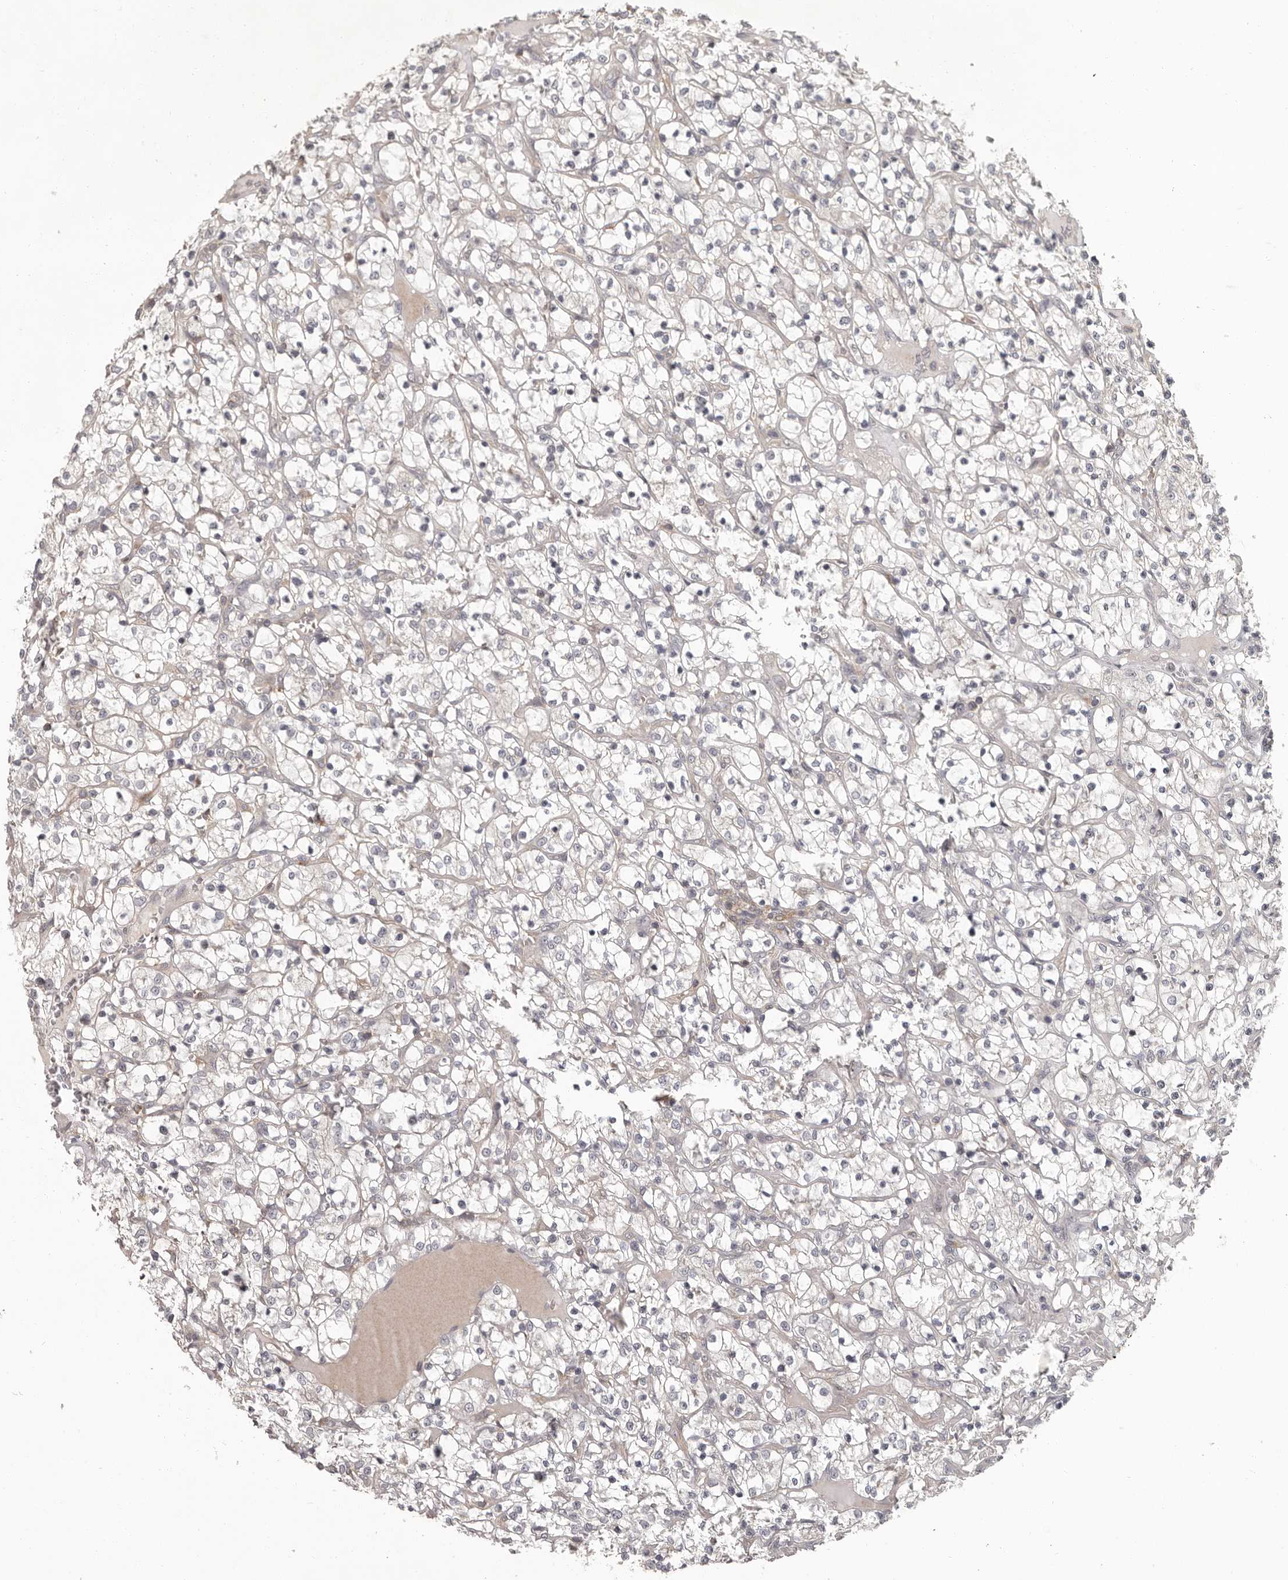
{"staining": {"intensity": "negative", "quantity": "none", "location": "none"}, "tissue": "renal cancer", "cell_type": "Tumor cells", "image_type": "cancer", "snomed": [{"axis": "morphology", "description": "Adenocarcinoma, NOS"}, {"axis": "topography", "description": "Kidney"}], "caption": "Adenocarcinoma (renal) stained for a protein using IHC exhibits no expression tumor cells.", "gene": "ANKRD44", "patient": {"sex": "female", "age": 69}}